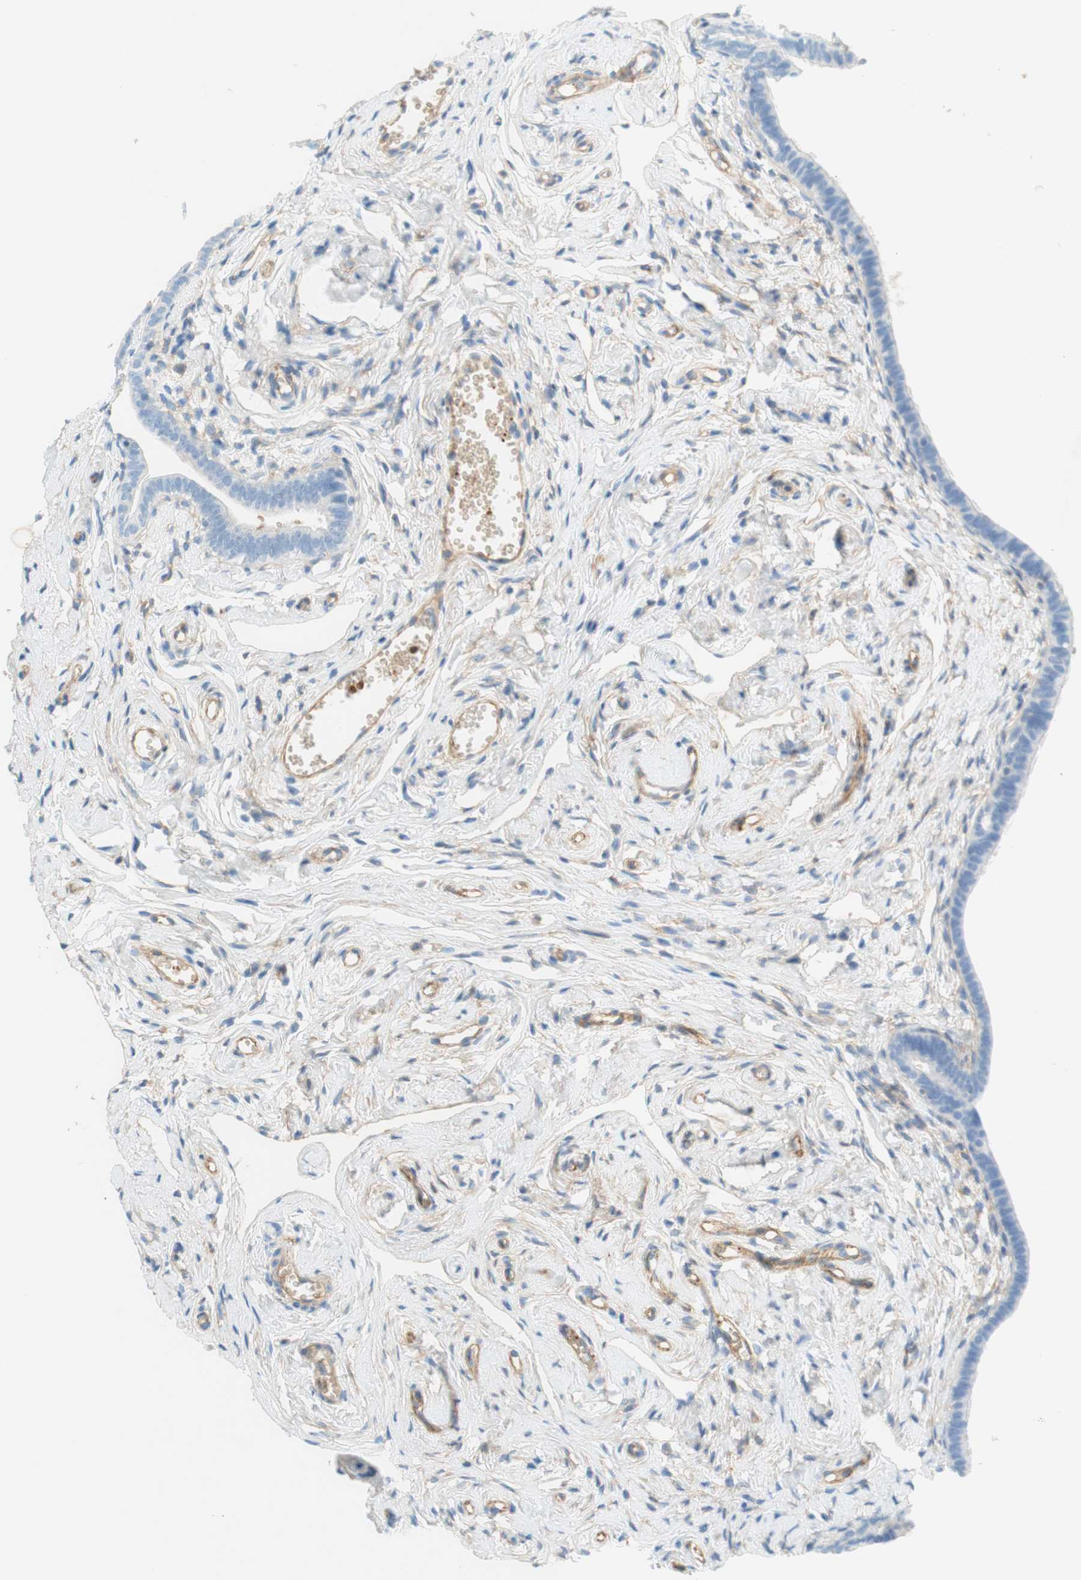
{"staining": {"intensity": "moderate", "quantity": "<25%", "location": "cytoplasmic/membranous"}, "tissue": "fallopian tube", "cell_type": "Glandular cells", "image_type": "normal", "snomed": [{"axis": "morphology", "description": "Normal tissue, NOS"}, {"axis": "topography", "description": "Fallopian tube"}], "caption": "Brown immunohistochemical staining in benign fallopian tube exhibits moderate cytoplasmic/membranous expression in about <25% of glandular cells.", "gene": "STOM", "patient": {"sex": "female", "age": 71}}